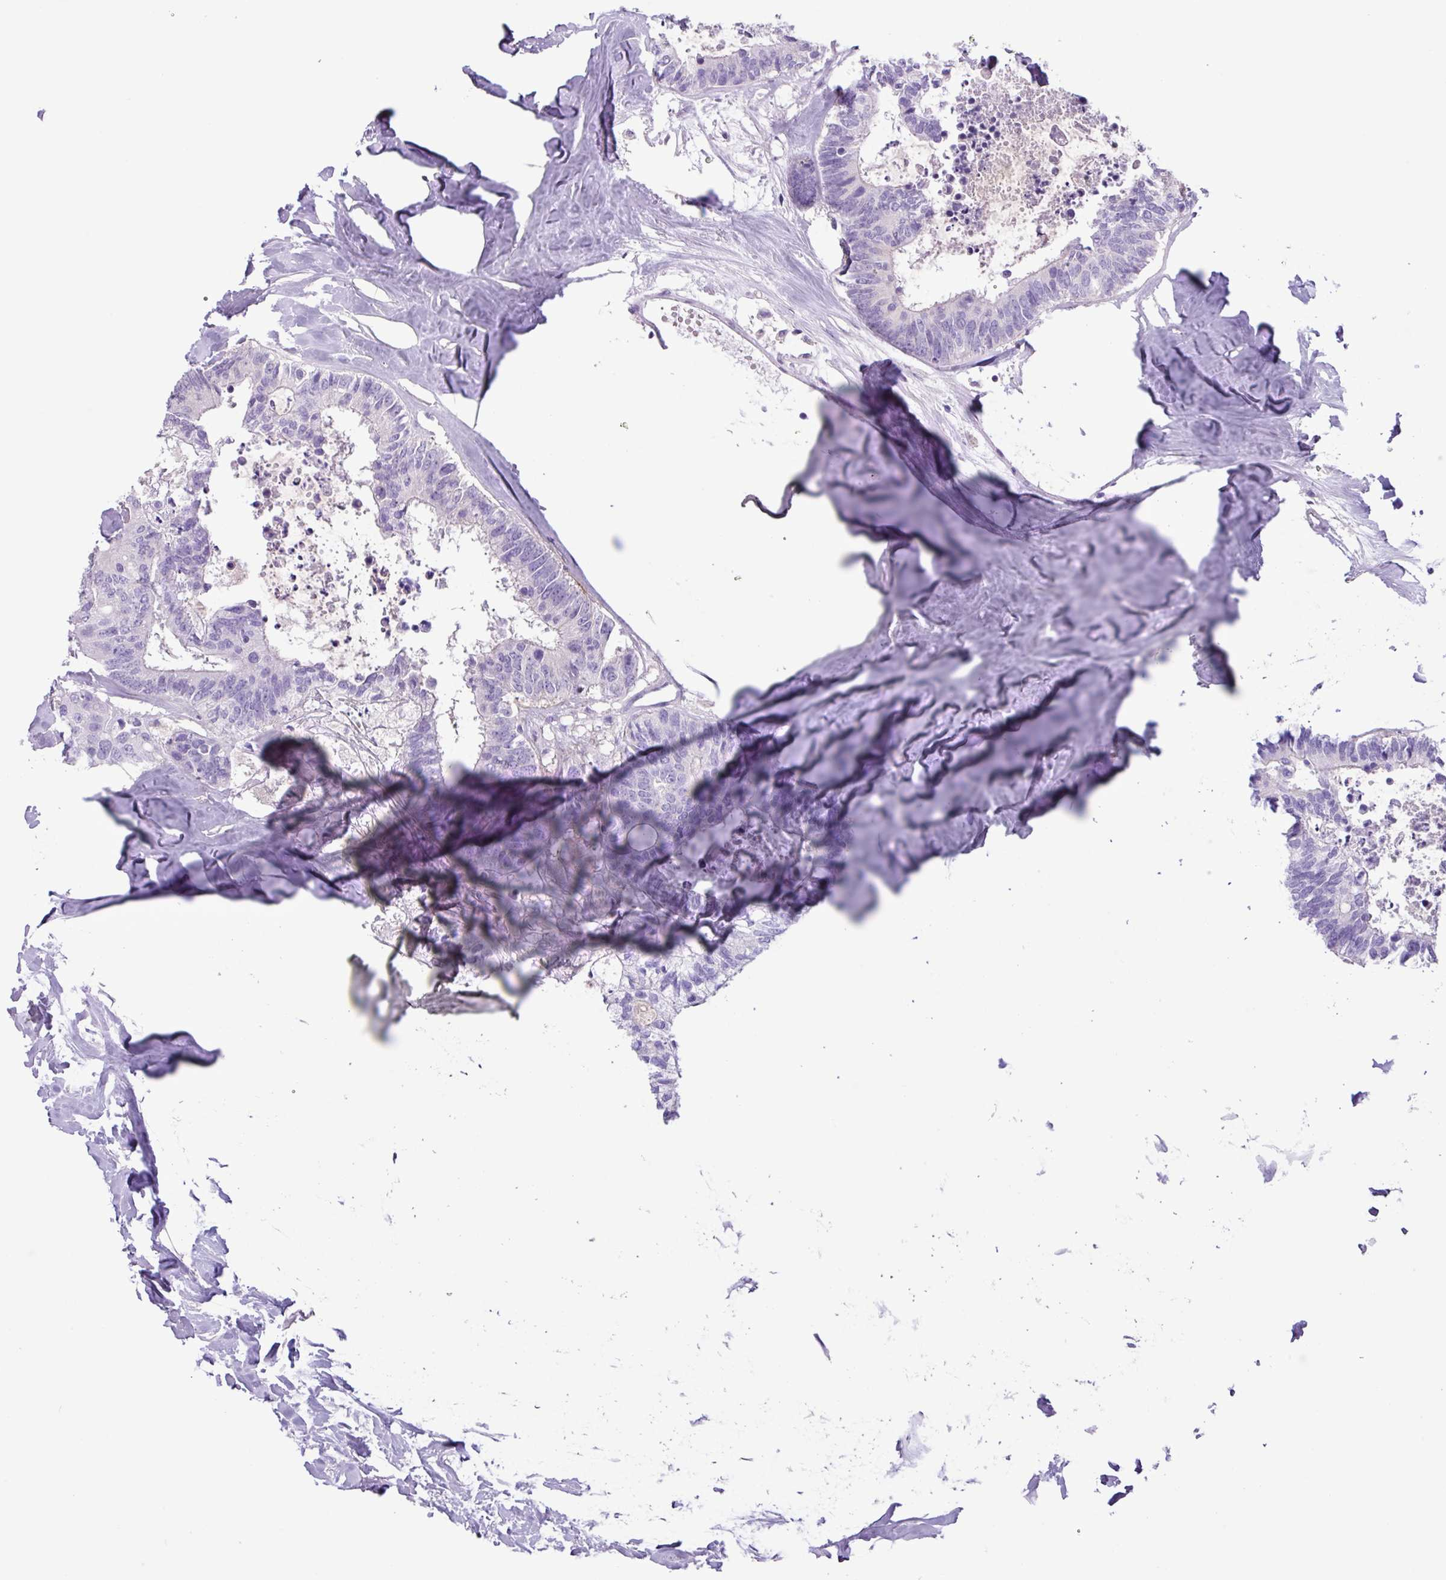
{"staining": {"intensity": "negative", "quantity": "none", "location": "none"}, "tissue": "colorectal cancer", "cell_type": "Tumor cells", "image_type": "cancer", "snomed": [{"axis": "morphology", "description": "Adenocarcinoma, NOS"}, {"axis": "topography", "description": "Colon"}, {"axis": "topography", "description": "Rectum"}], "caption": "A histopathology image of human colorectal cancer (adenocarcinoma) is negative for staining in tumor cells.", "gene": "CYSTM1", "patient": {"sex": "male", "age": 57}}